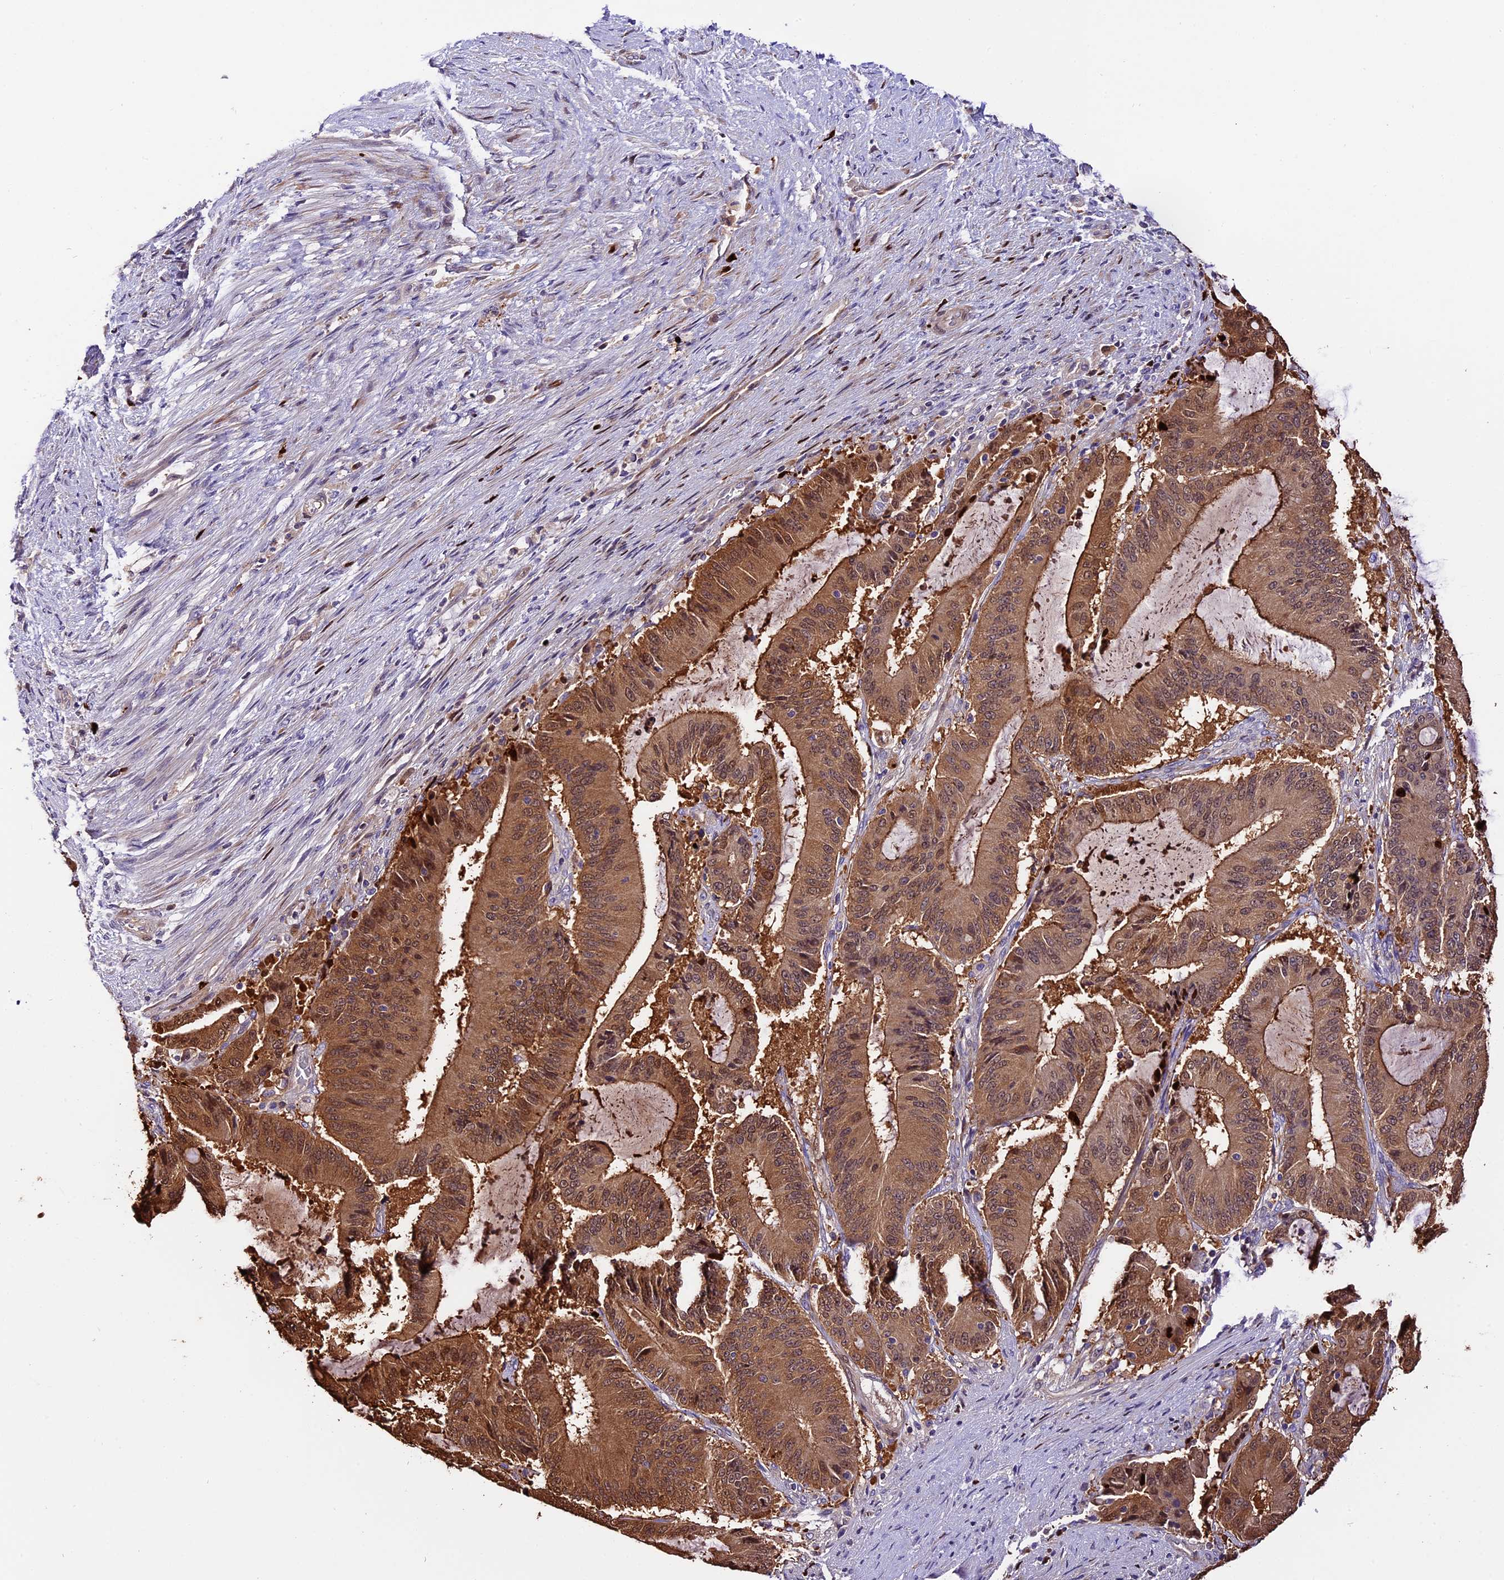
{"staining": {"intensity": "moderate", "quantity": ">75%", "location": "cytoplasmic/membranous,nuclear"}, "tissue": "liver cancer", "cell_type": "Tumor cells", "image_type": "cancer", "snomed": [{"axis": "morphology", "description": "Normal tissue, NOS"}, {"axis": "morphology", "description": "Cholangiocarcinoma"}, {"axis": "topography", "description": "Liver"}, {"axis": "topography", "description": "Peripheral nerve tissue"}], "caption": "A brown stain labels moderate cytoplasmic/membranous and nuclear staining of a protein in cholangiocarcinoma (liver) tumor cells. (DAB IHC, brown staining for protein, blue staining for nuclei).", "gene": "MAP3K7CL", "patient": {"sex": "female", "age": 73}}